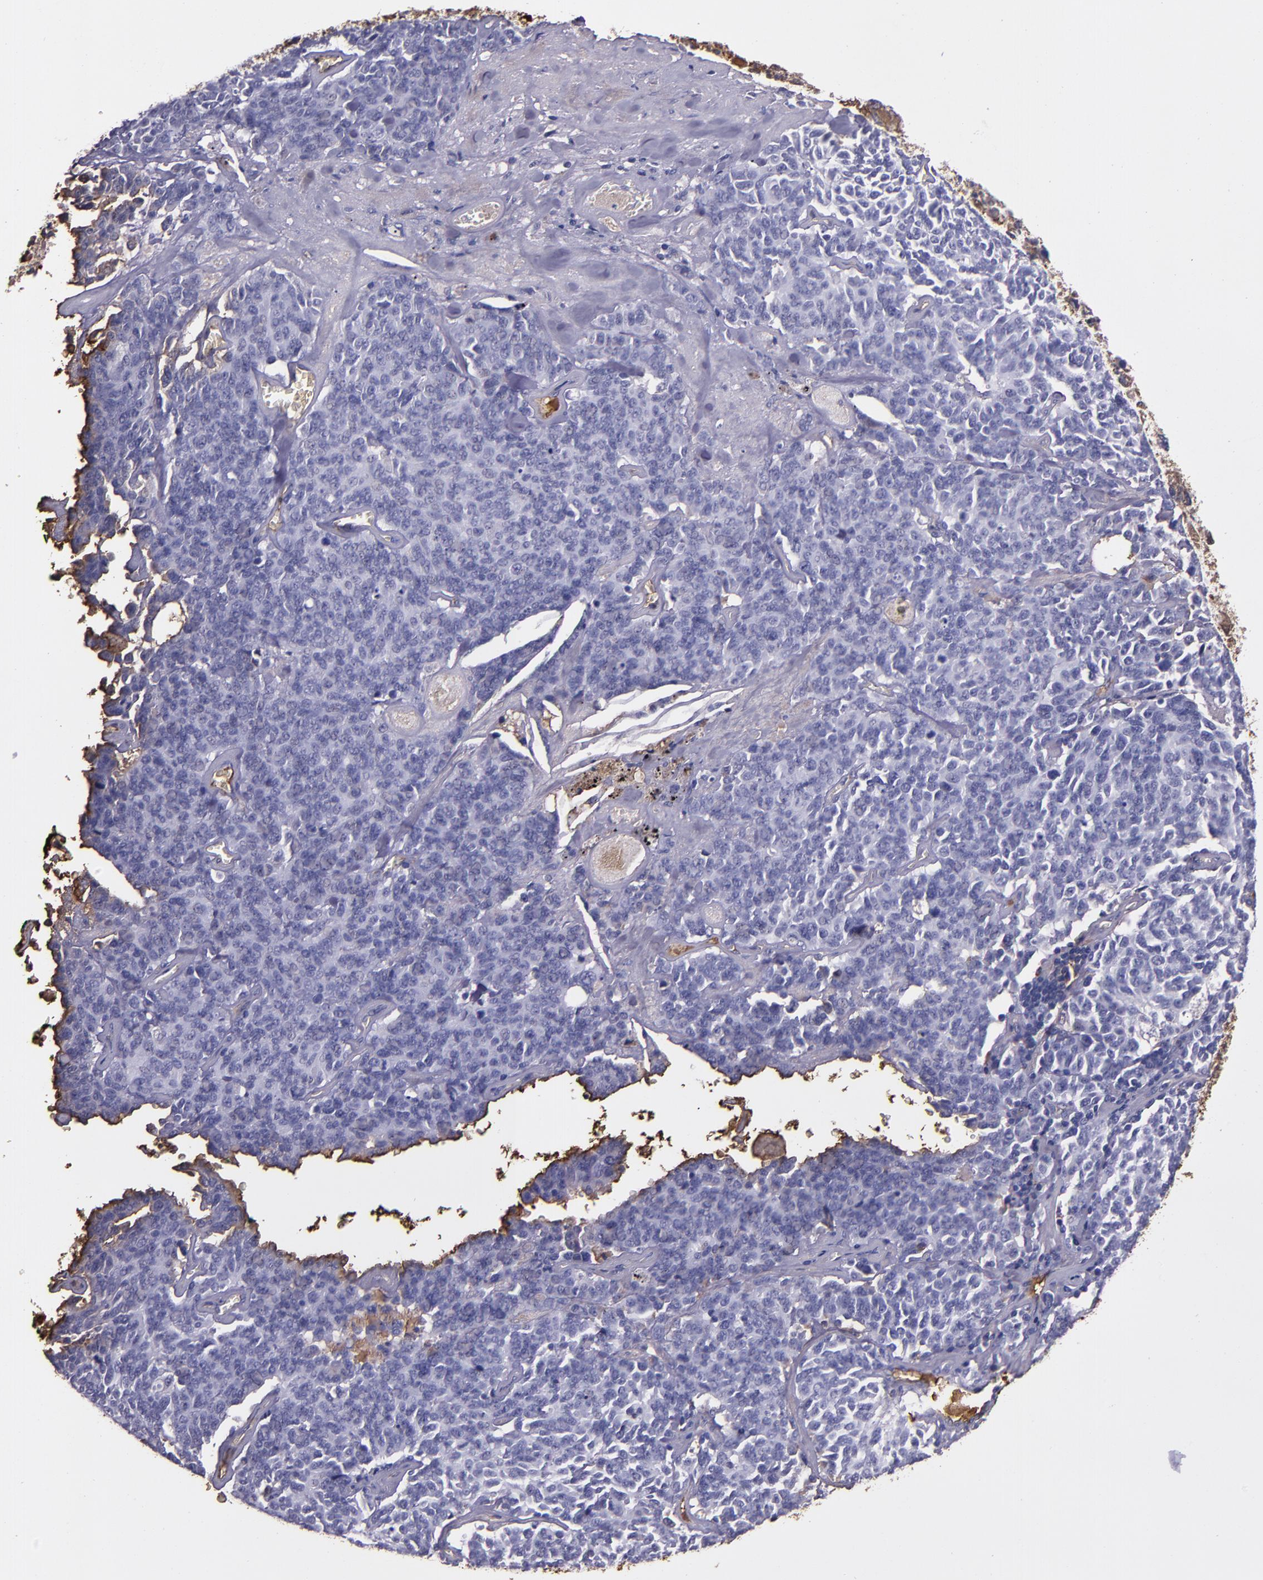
{"staining": {"intensity": "negative", "quantity": "none", "location": "none"}, "tissue": "lung cancer", "cell_type": "Tumor cells", "image_type": "cancer", "snomed": [{"axis": "morphology", "description": "Neoplasm, malignant, NOS"}, {"axis": "topography", "description": "Lung"}], "caption": "Histopathology image shows no significant protein expression in tumor cells of lung cancer (malignant neoplasm).", "gene": "A2M", "patient": {"sex": "female", "age": 58}}